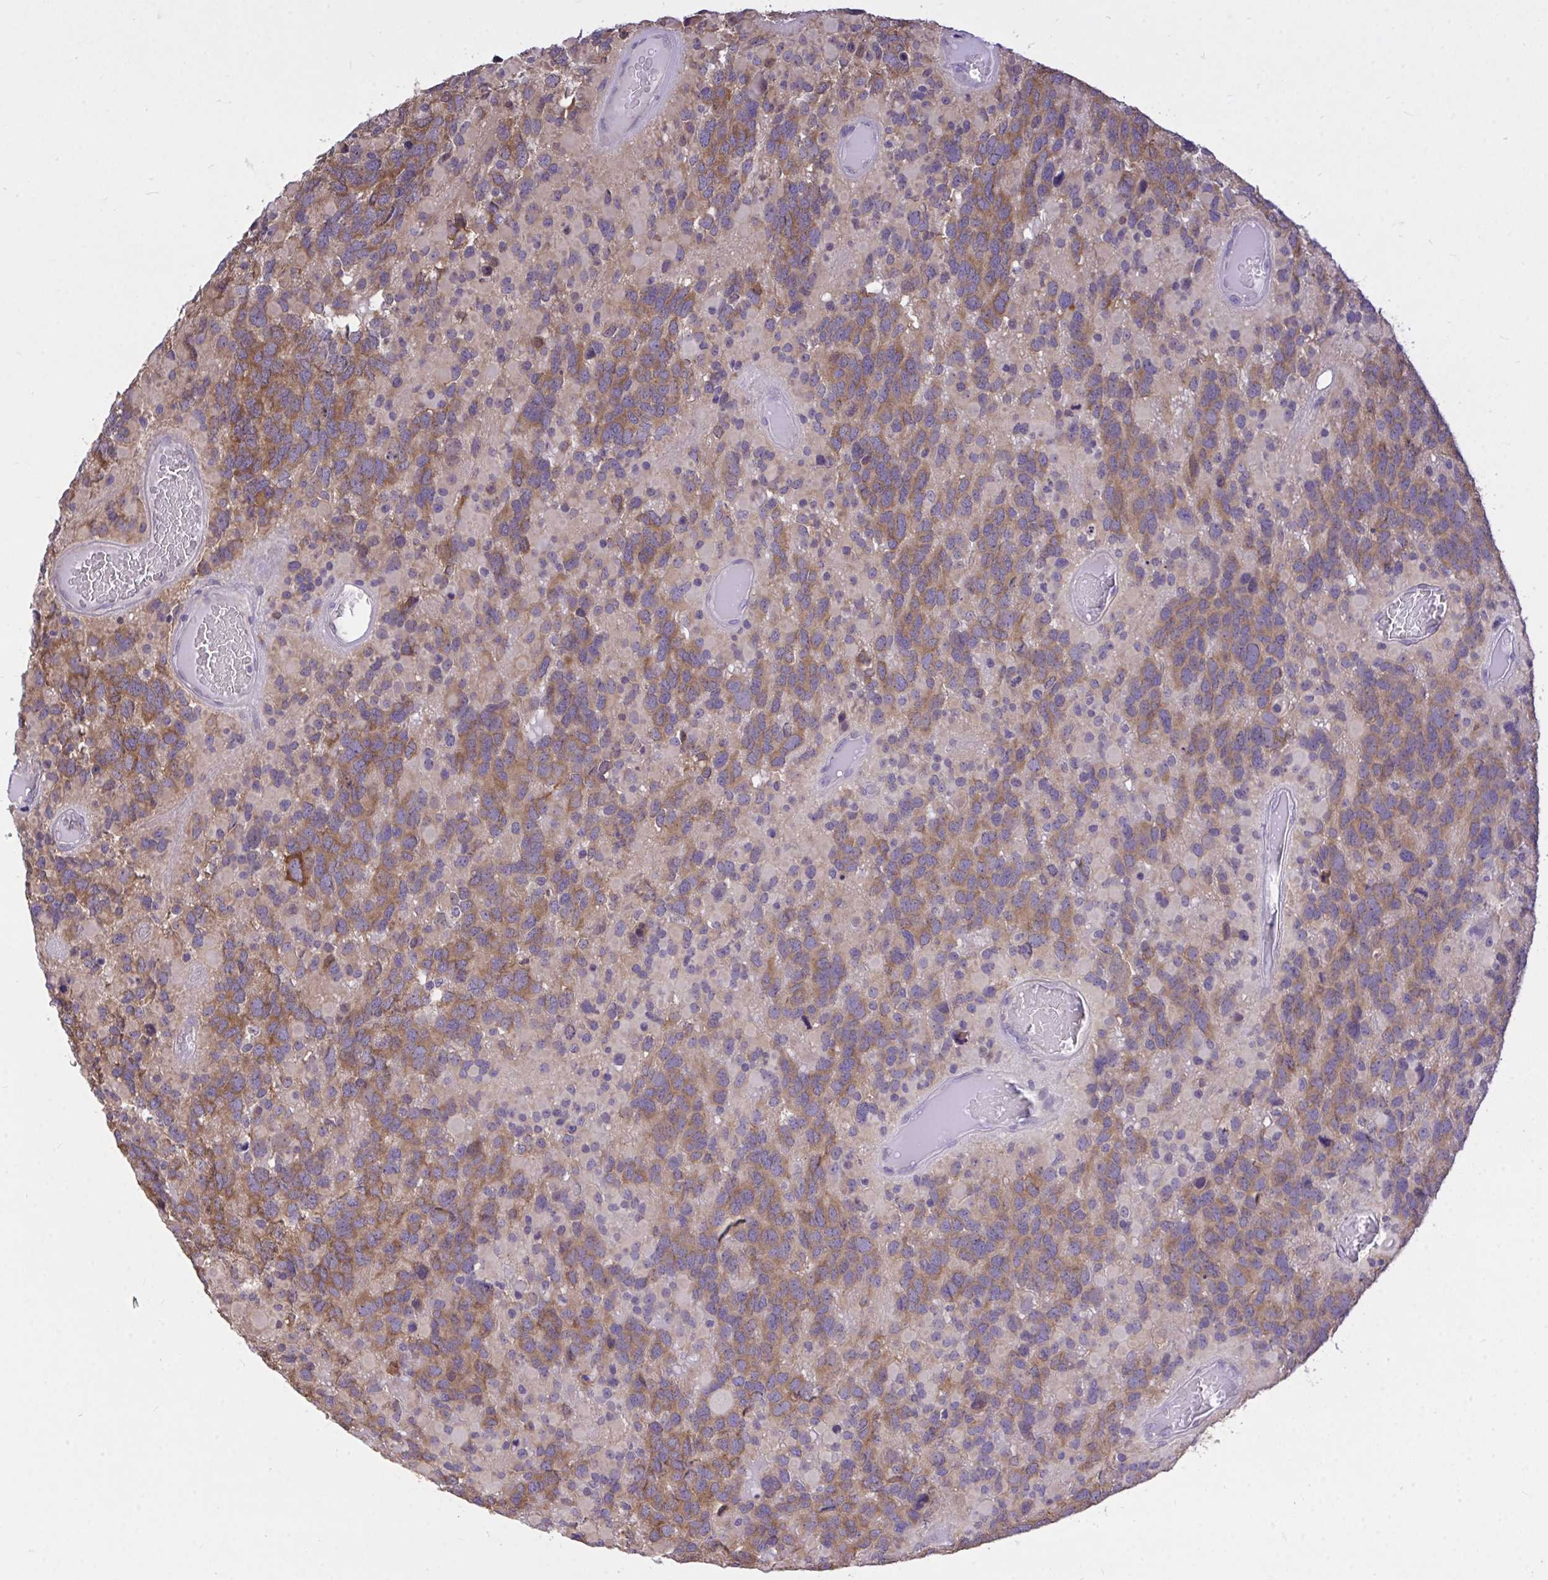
{"staining": {"intensity": "moderate", "quantity": ">75%", "location": "cytoplasmic/membranous"}, "tissue": "glioma", "cell_type": "Tumor cells", "image_type": "cancer", "snomed": [{"axis": "morphology", "description": "Glioma, malignant, High grade"}, {"axis": "topography", "description": "Brain"}], "caption": "Brown immunohistochemical staining in glioma reveals moderate cytoplasmic/membranous expression in approximately >75% of tumor cells.", "gene": "MPC2", "patient": {"sex": "female", "age": 40}}